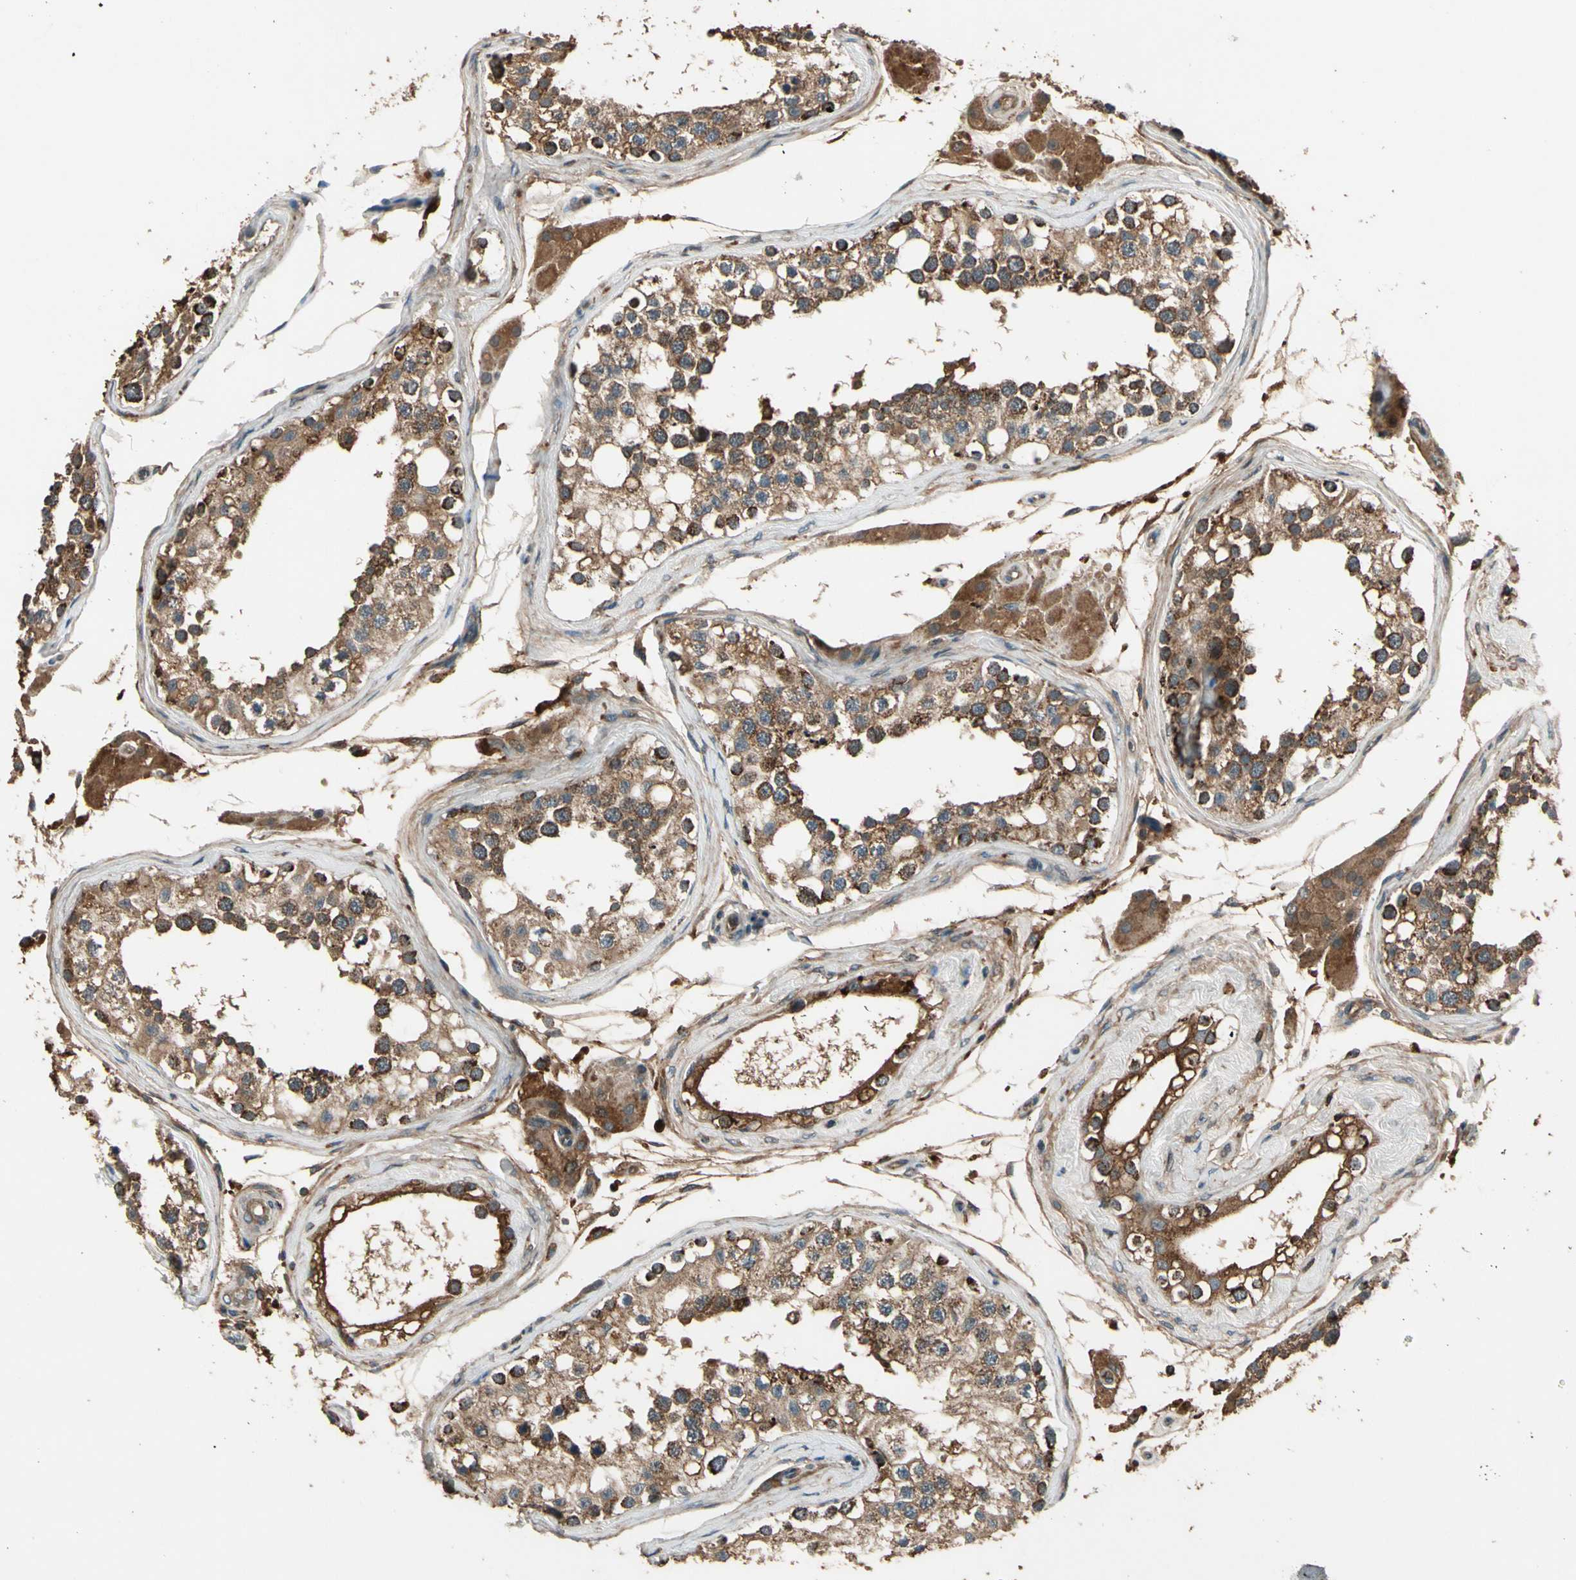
{"staining": {"intensity": "moderate", "quantity": ">75%", "location": "cytoplasmic/membranous"}, "tissue": "testis", "cell_type": "Cells in seminiferous ducts", "image_type": "normal", "snomed": [{"axis": "morphology", "description": "Normal tissue, NOS"}, {"axis": "topography", "description": "Testis"}], "caption": "Immunohistochemistry photomicrograph of benign testis stained for a protein (brown), which exhibits medium levels of moderate cytoplasmic/membranous staining in about >75% of cells in seminiferous ducts.", "gene": "STX11", "patient": {"sex": "male", "age": 68}}